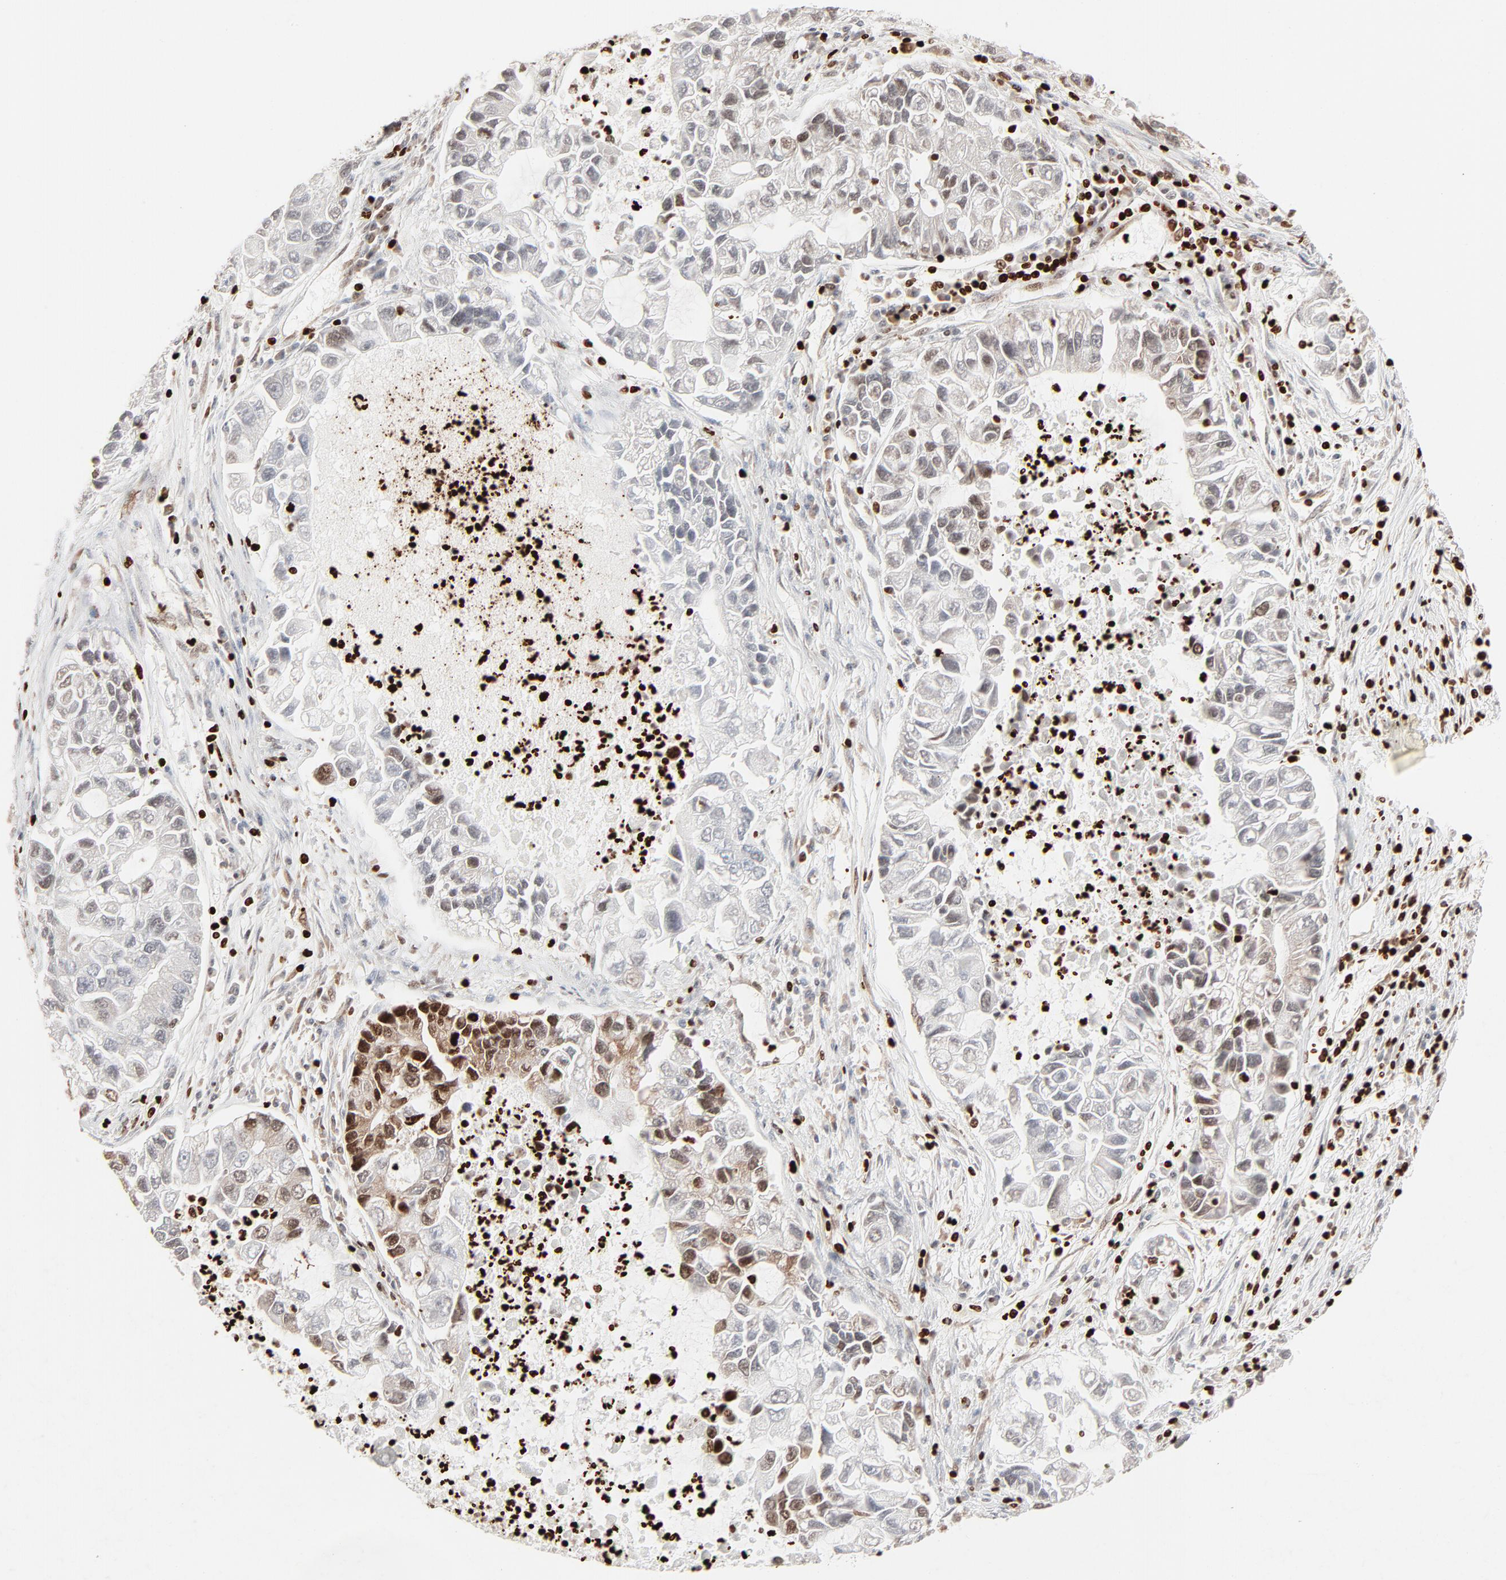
{"staining": {"intensity": "moderate", "quantity": "25%-75%", "location": "cytoplasmic/membranous,nuclear"}, "tissue": "lung cancer", "cell_type": "Tumor cells", "image_type": "cancer", "snomed": [{"axis": "morphology", "description": "Adenocarcinoma, NOS"}, {"axis": "topography", "description": "Lung"}], "caption": "An immunohistochemistry photomicrograph of neoplastic tissue is shown. Protein staining in brown labels moderate cytoplasmic/membranous and nuclear positivity in adenocarcinoma (lung) within tumor cells. The protein is shown in brown color, while the nuclei are stained blue.", "gene": "HMGB2", "patient": {"sex": "female", "age": 51}}